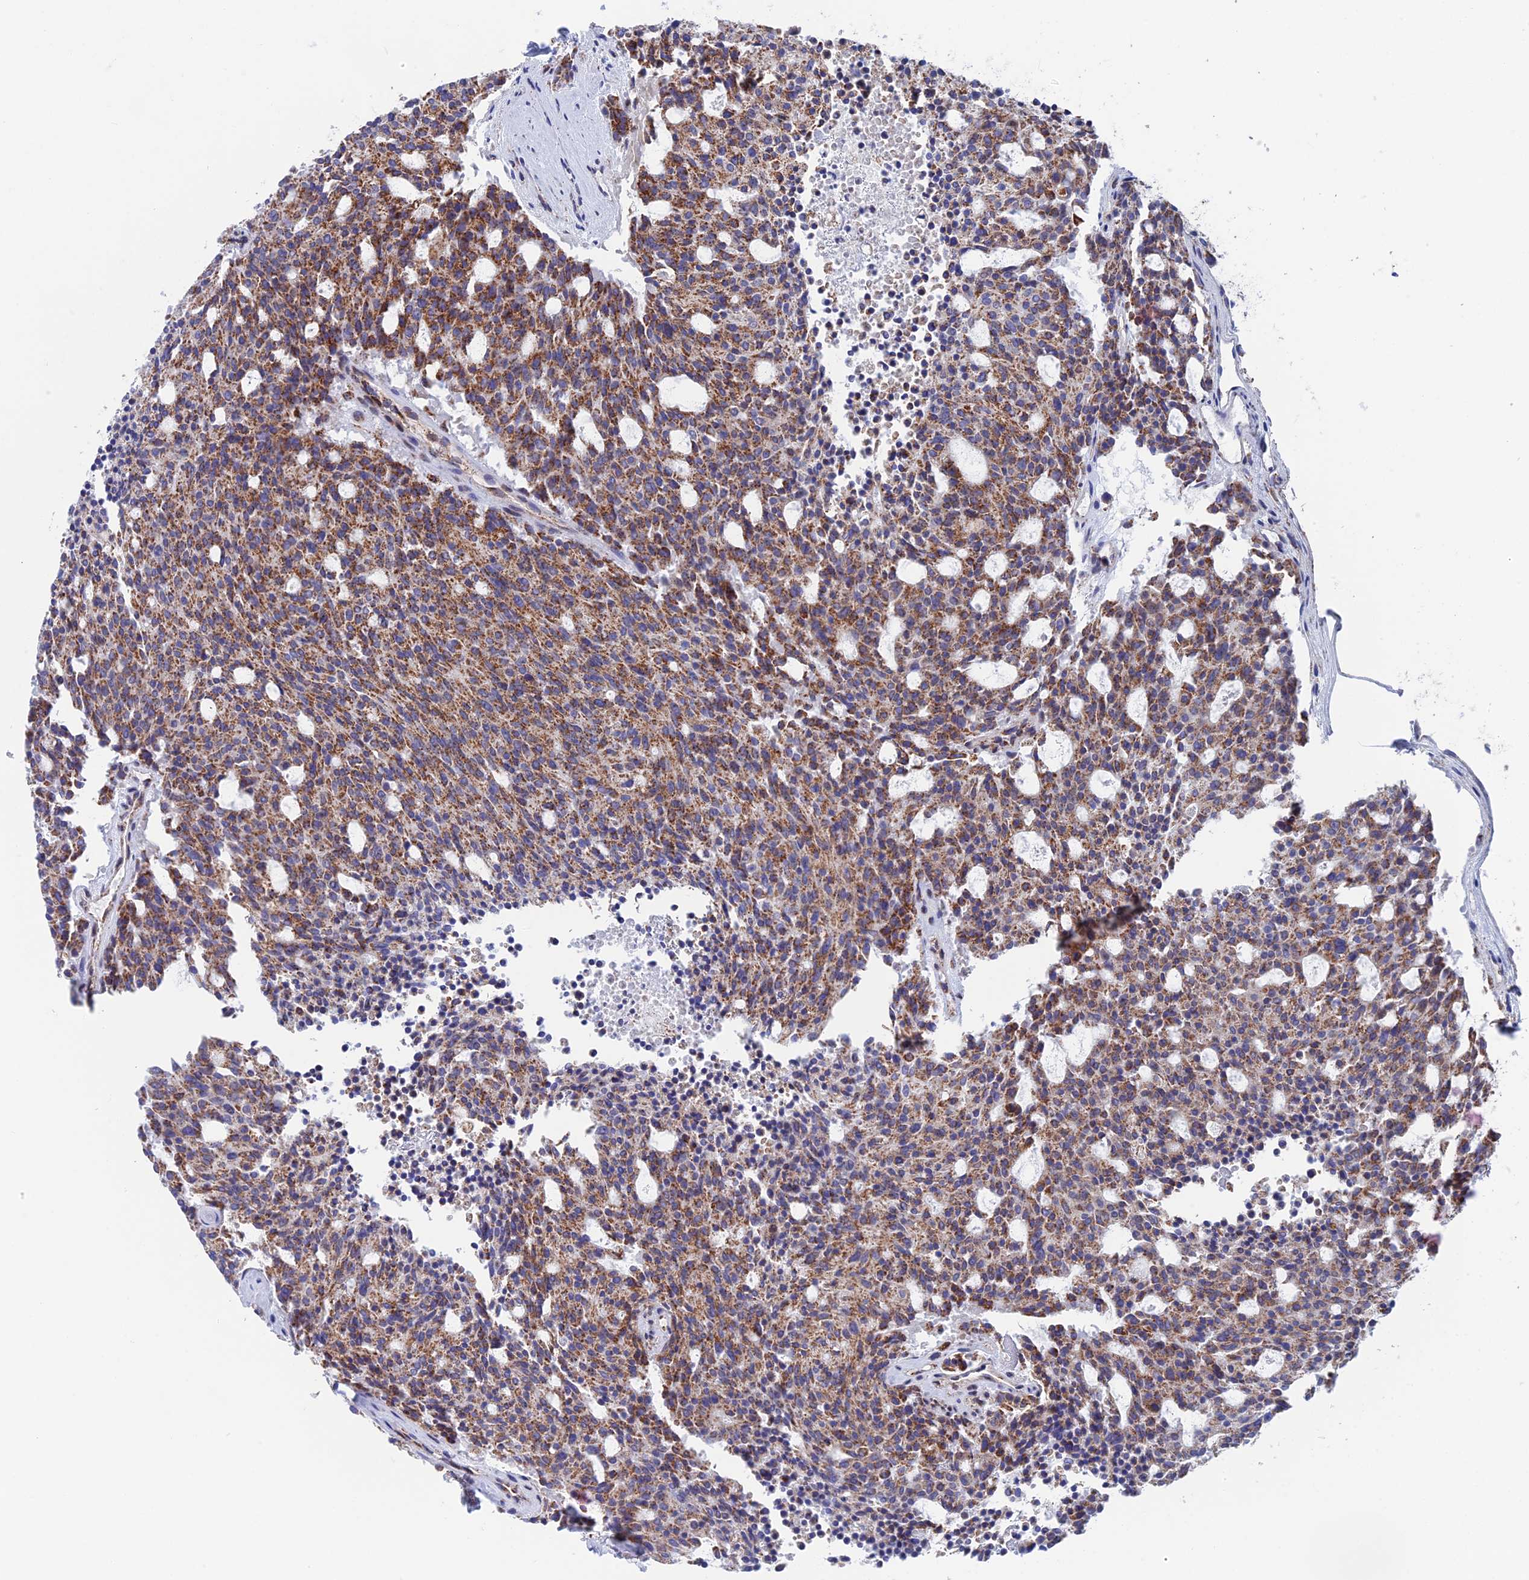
{"staining": {"intensity": "moderate", "quantity": ">75%", "location": "cytoplasmic/membranous"}, "tissue": "carcinoid", "cell_type": "Tumor cells", "image_type": "cancer", "snomed": [{"axis": "morphology", "description": "Carcinoid, malignant, NOS"}, {"axis": "topography", "description": "Pancreas"}], "caption": "A brown stain shows moderate cytoplasmic/membranous staining of a protein in carcinoid tumor cells.", "gene": "WDR83", "patient": {"sex": "female", "age": 54}}